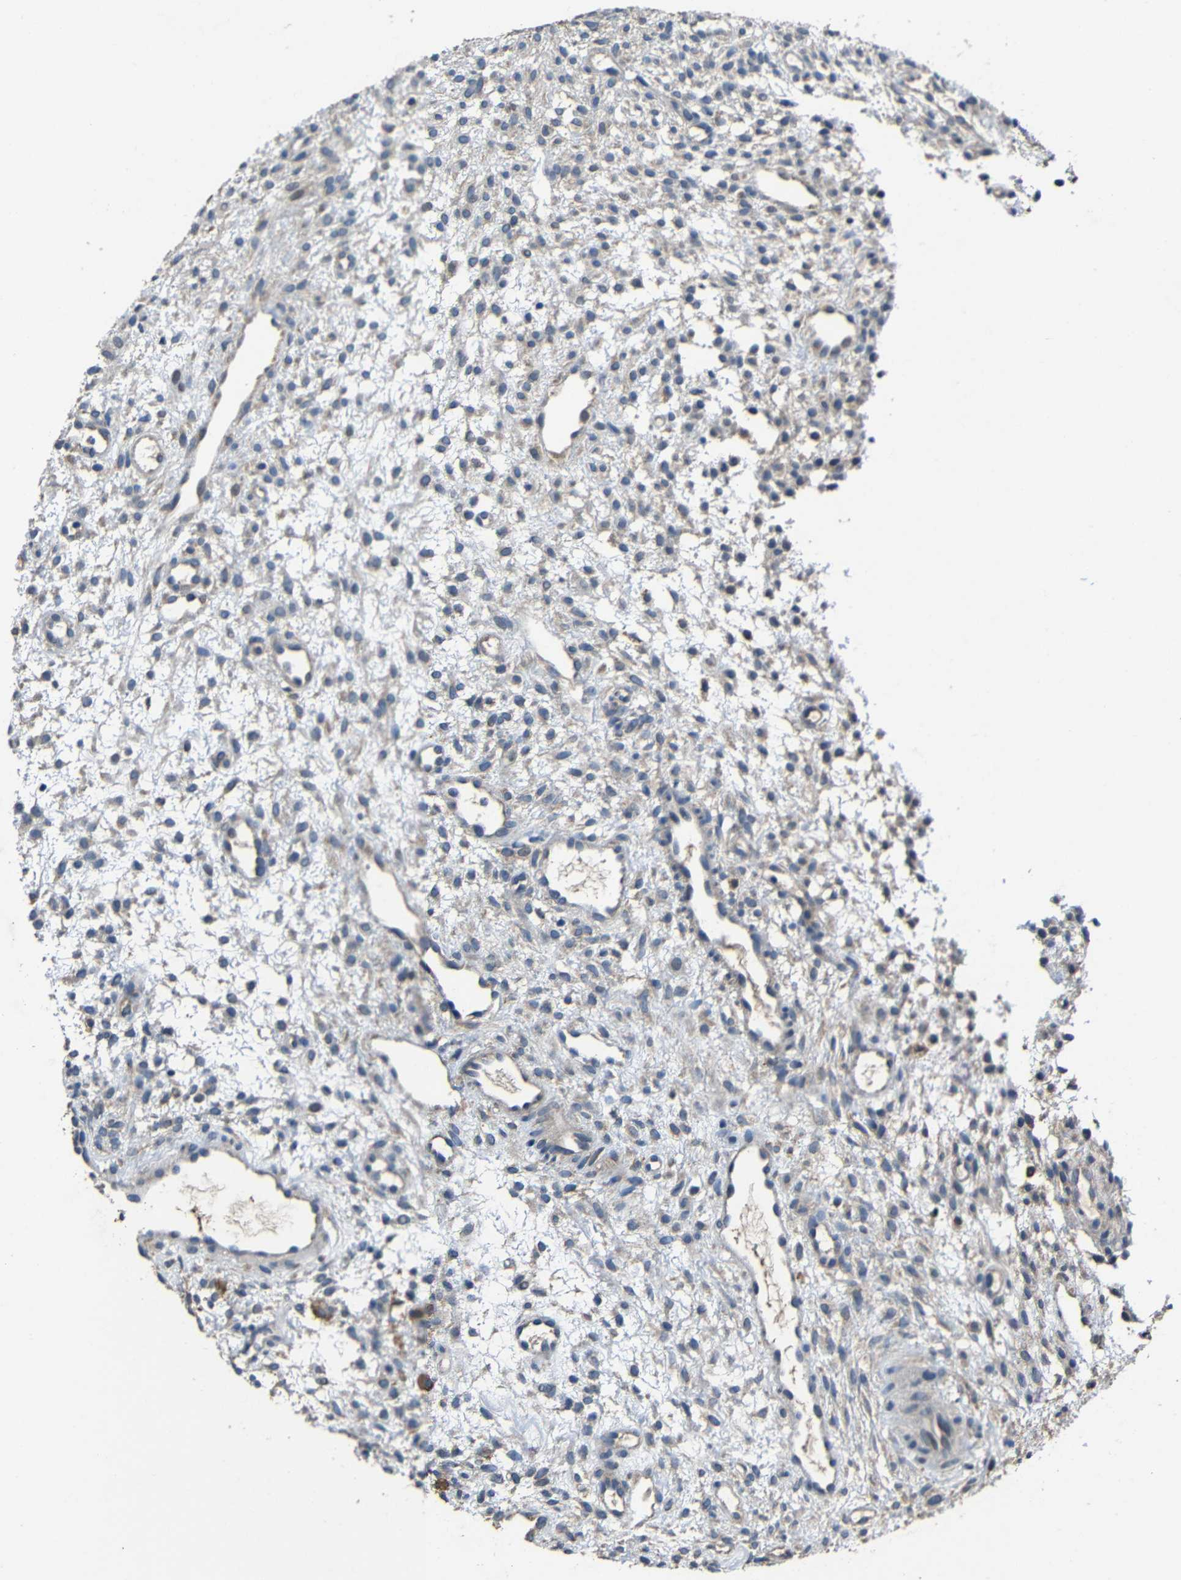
{"staining": {"intensity": "weak", "quantity": "25%-75%", "location": "cytoplasmic/membranous"}, "tissue": "ovary", "cell_type": "Ovarian stroma cells", "image_type": "normal", "snomed": [{"axis": "morphology", "description": "Normal tissue, NOS"}, {"axis": "morphology", "description": "Cyst, NOS"}, {"axis": "topography", "description": "Ovary"}], "caption": "Immunohistochemical staining of normal human ovary displays 25%-75% levels of weak cytoplasmic/membranous protein staining in about 25%-75% of ovarian stroma cells. (DAB IHC with brightfield microscopy, high magnification).", "gene": "C6orf89", "patient": {"sex": "female", "age": 18}}